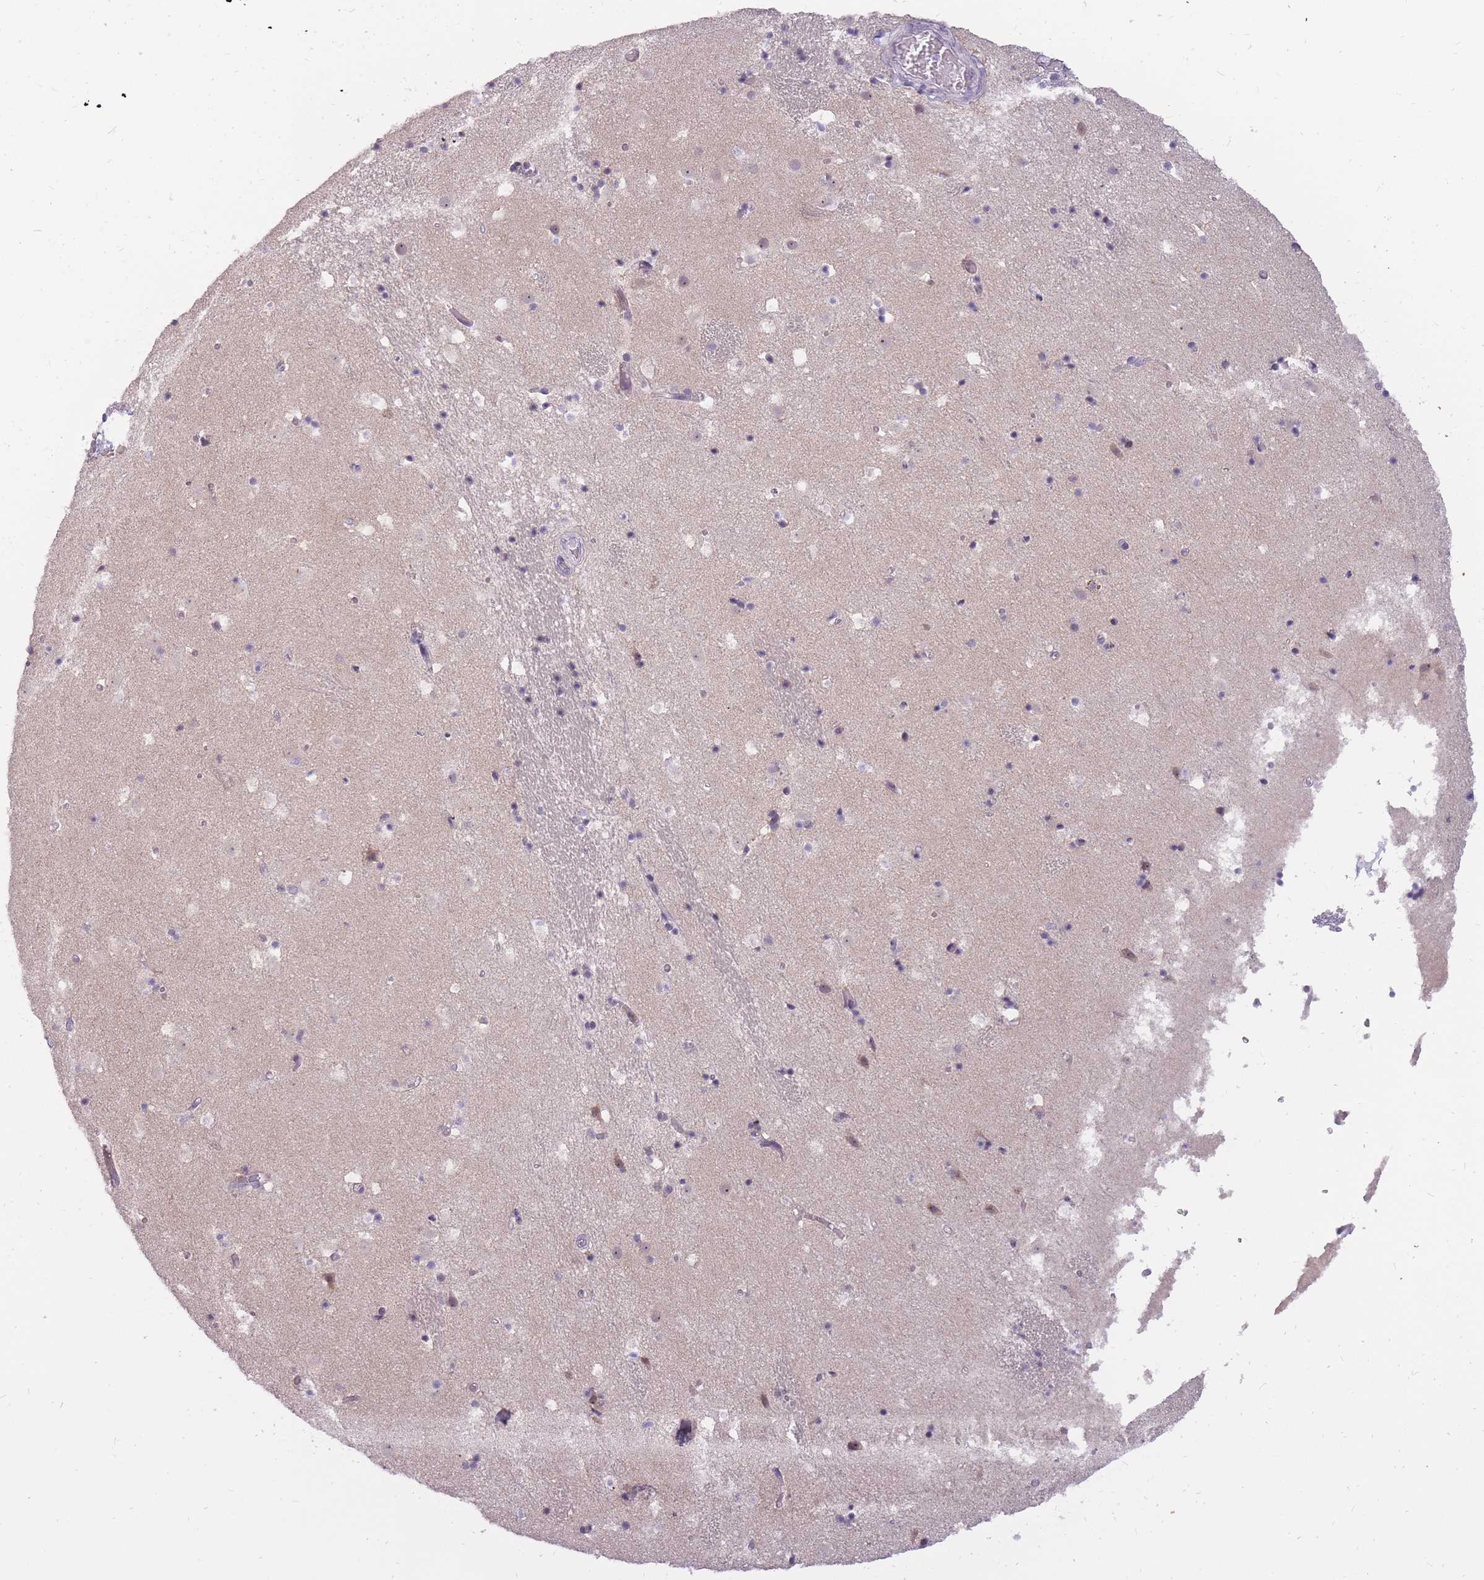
{"staining": {"intensity": "weak", "quantity": "<25%", "location": "nuclear"}, "tissue": "caudate", "cell_type": "Glial cells", "image_type": "normal", "snomed": [{"axis": "morphology", "description": "Normal tissue, NOS"}, {"axis": "topography", "description": "Lateral ventricle wall"}], "caption": "DAB (3,3'-diaminobenzidine) immunohistochemical staining of normal human caudate exhibits no significant staining in glial cells.", "gene": "POM121C", "patient": {"sex": "male", "age": 25}}